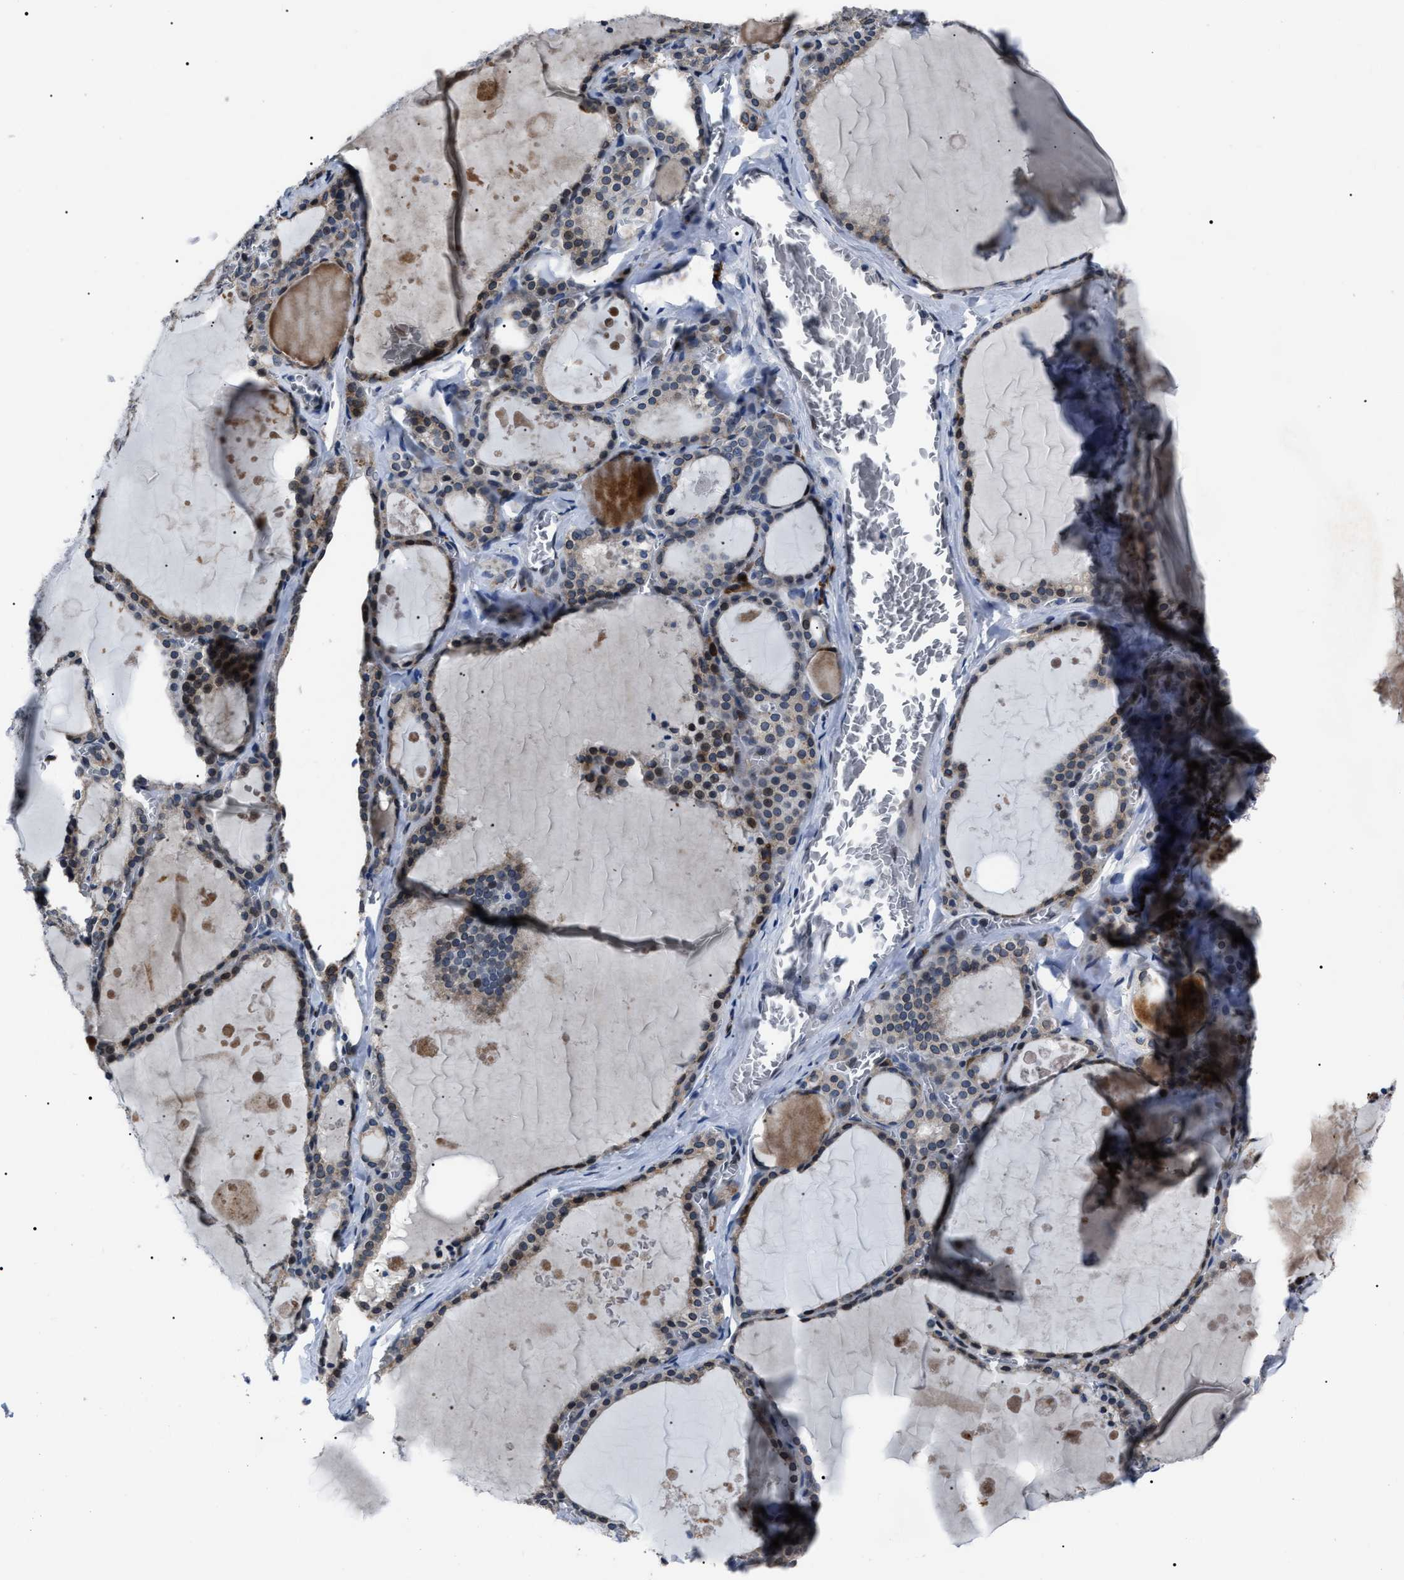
{"staining": {"intensity": "moderate", "quantity": ">75%", "location": "cytoplasmic/membranous"}, "tissue": "thyroid gland", "cell_type": "Glandular cells", "image_type": "normal", "snomed": [{"axis": "morphology", "description": "Normal tissue, NOS"}, {"axis": "topography", "description": "Thyroid gland"}], "caption": "Moderate cytoplasmic/membranous positivity for a protein is identified in approximately >75% of glandular cells of benign thyroid gland using IHC.", "gene": "LRRC14", "patient": {"sex": "male", "age": 56}}